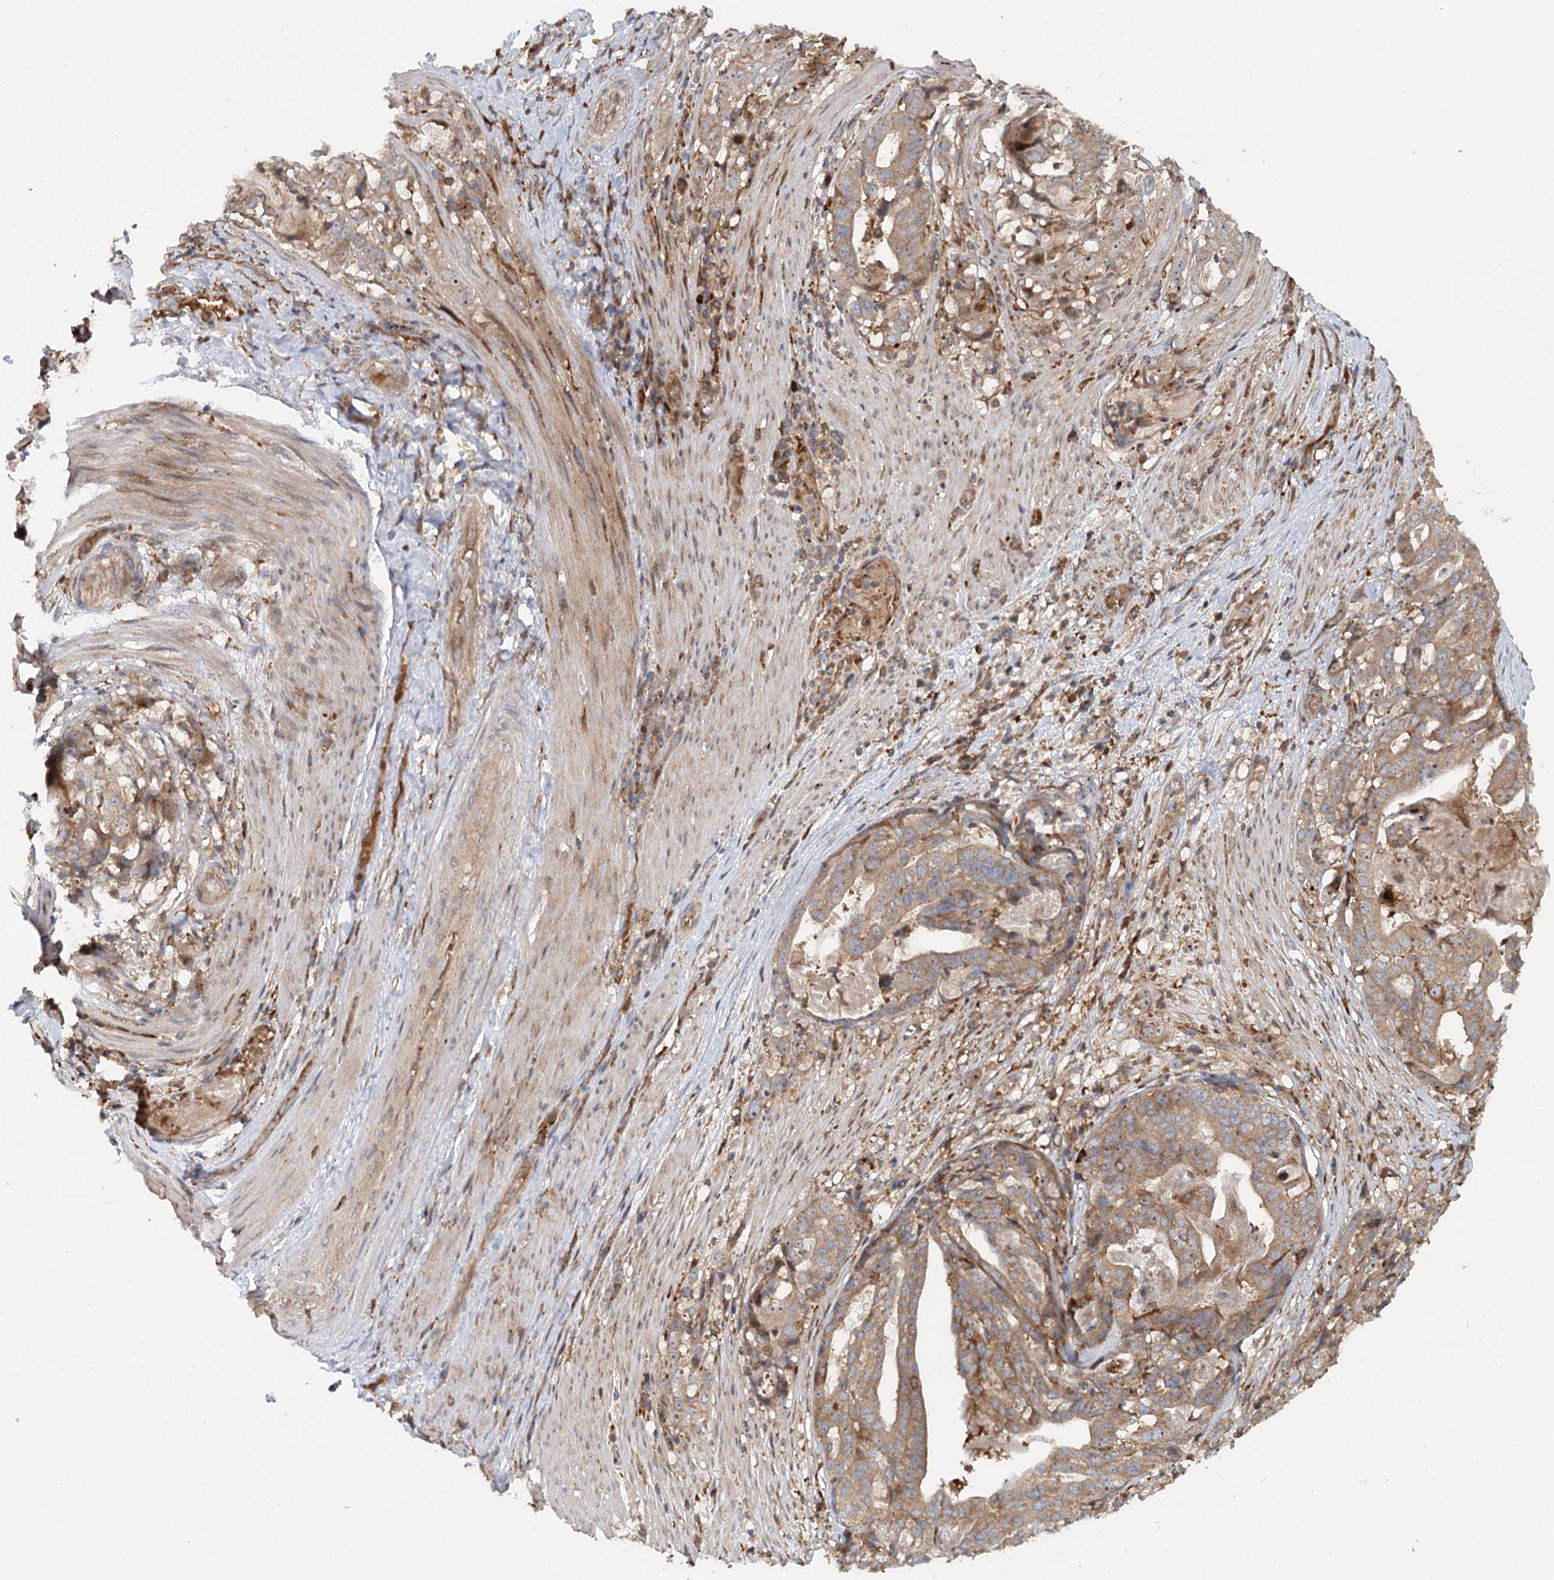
{"staining": {"intensity": "moderate", "quantity": ">75%", "location": "cytoplasmic/membranous"}, "tissue": "stomach cancer", "cell_type": "Tumor cells", "image_type": "cancer", "snomed": [{"axis": "morphology", "description": "Adenocarcinoma, NOS"}, {"axis": "topography", "description": "Stomach"}], "caption": "A brown stain shows moderate cytoplasmic/membranous expression of a protein in stomach adenocarcinoma tumor cells. The protein is shown in brown color, while the nuclei are stained blue.", "gene": "RNF111", "patient": {"sex": "male", "age": 48}}